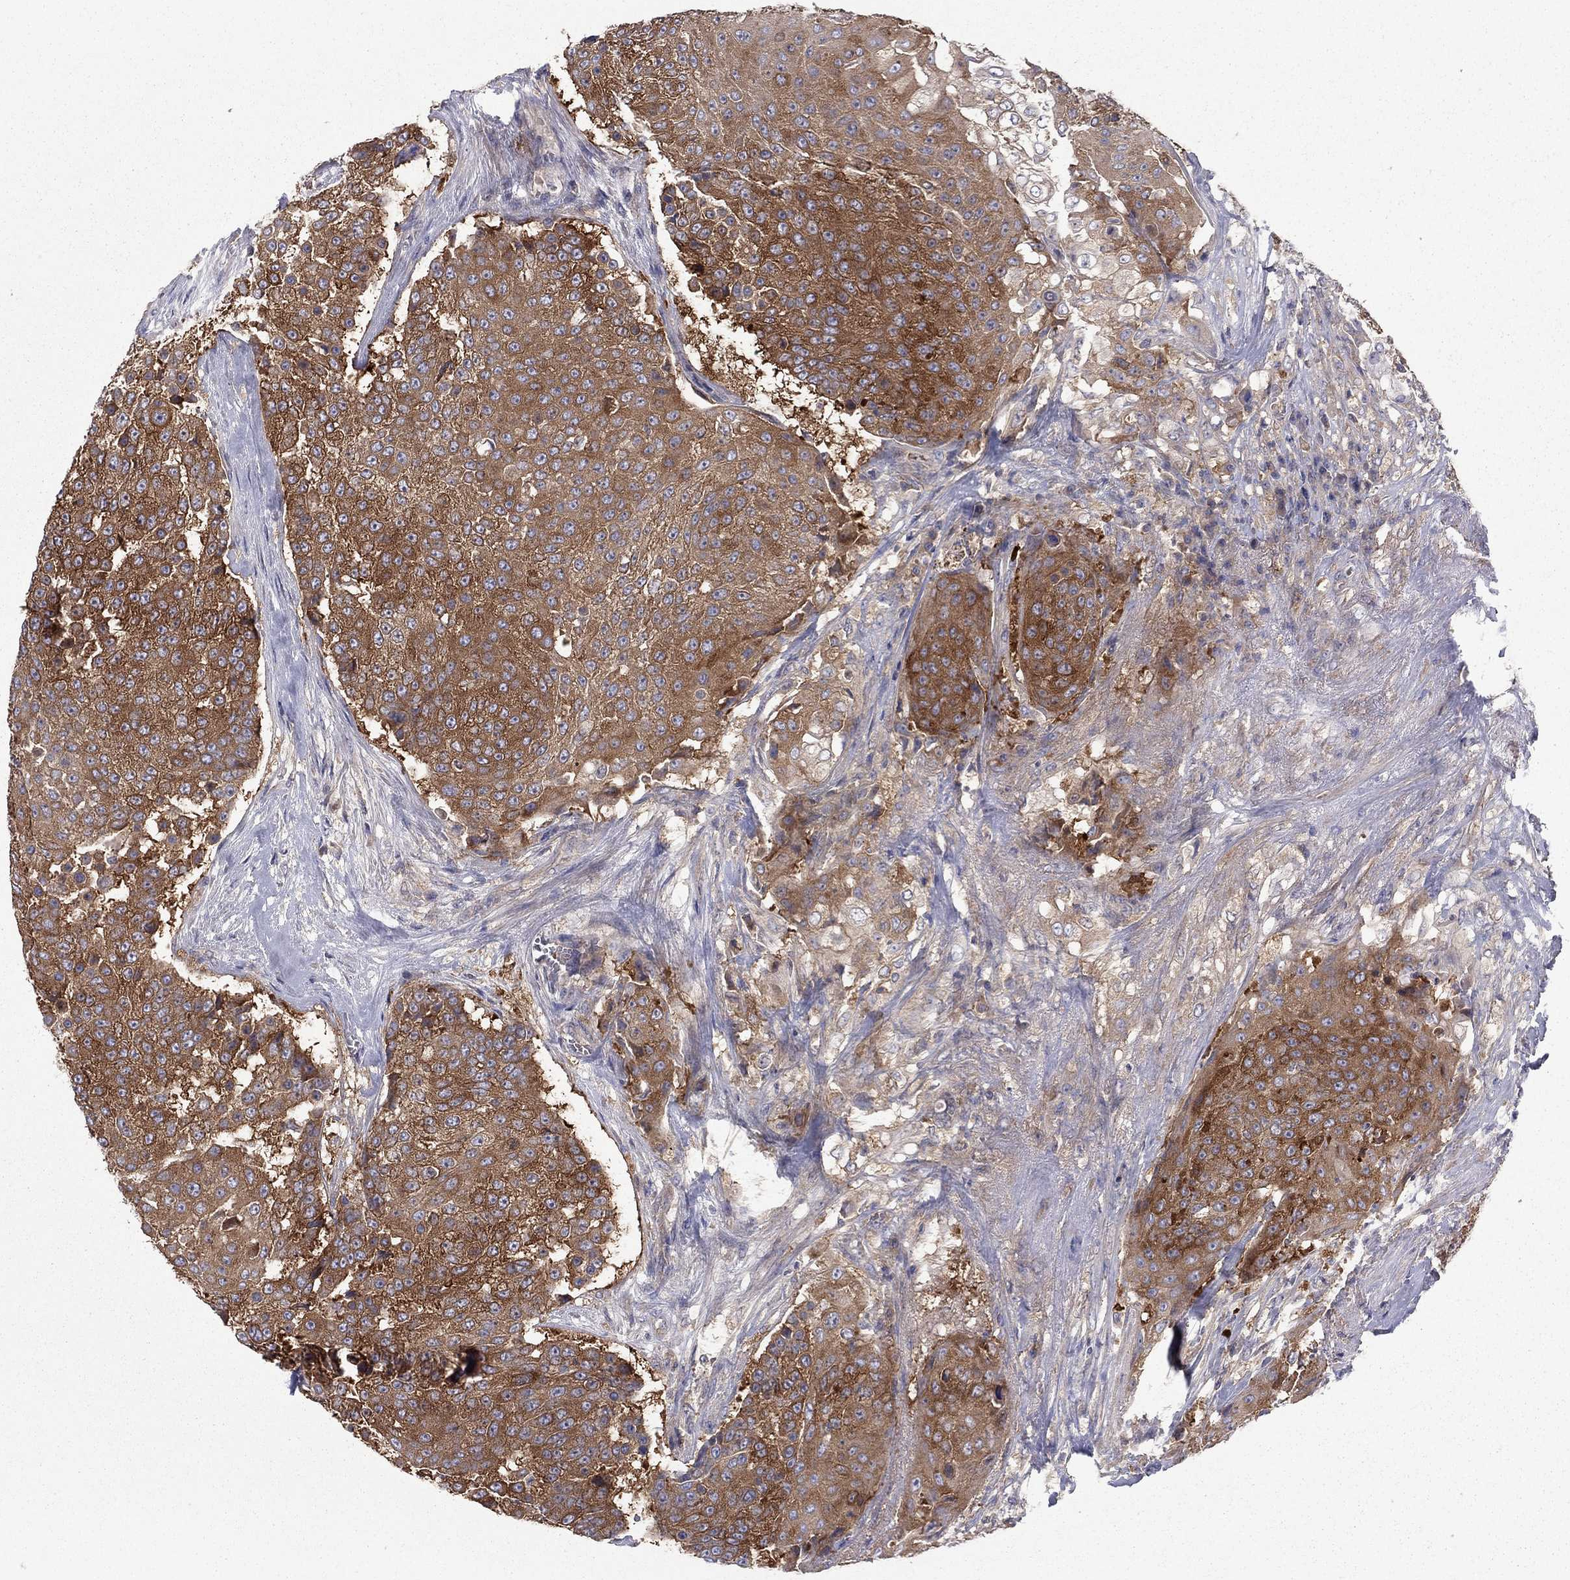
{"staining": {"intensity": "strong", "quantity": ">75%", "location": "cytoplasmic/membranous"}, "tissue": "urothelial cancer", "cell_type": "Tumor cells", "image_type": "cancer", "snomed": [{"axis": "morphology", "description": "Urothelial carcinoma, High grade"}, {"axis": "topography", "description": "Urinary bladder"}], "caption": "Immunohistochemistry (IHC) photomicrograph of urothelial cancer stained for a protein (brown), which shows high levels of strong cytoplasmic/membranous staining in about >75% of tumor cells.", "gene": "RNF123", "patient": {"sex": "female", "age": 63}}